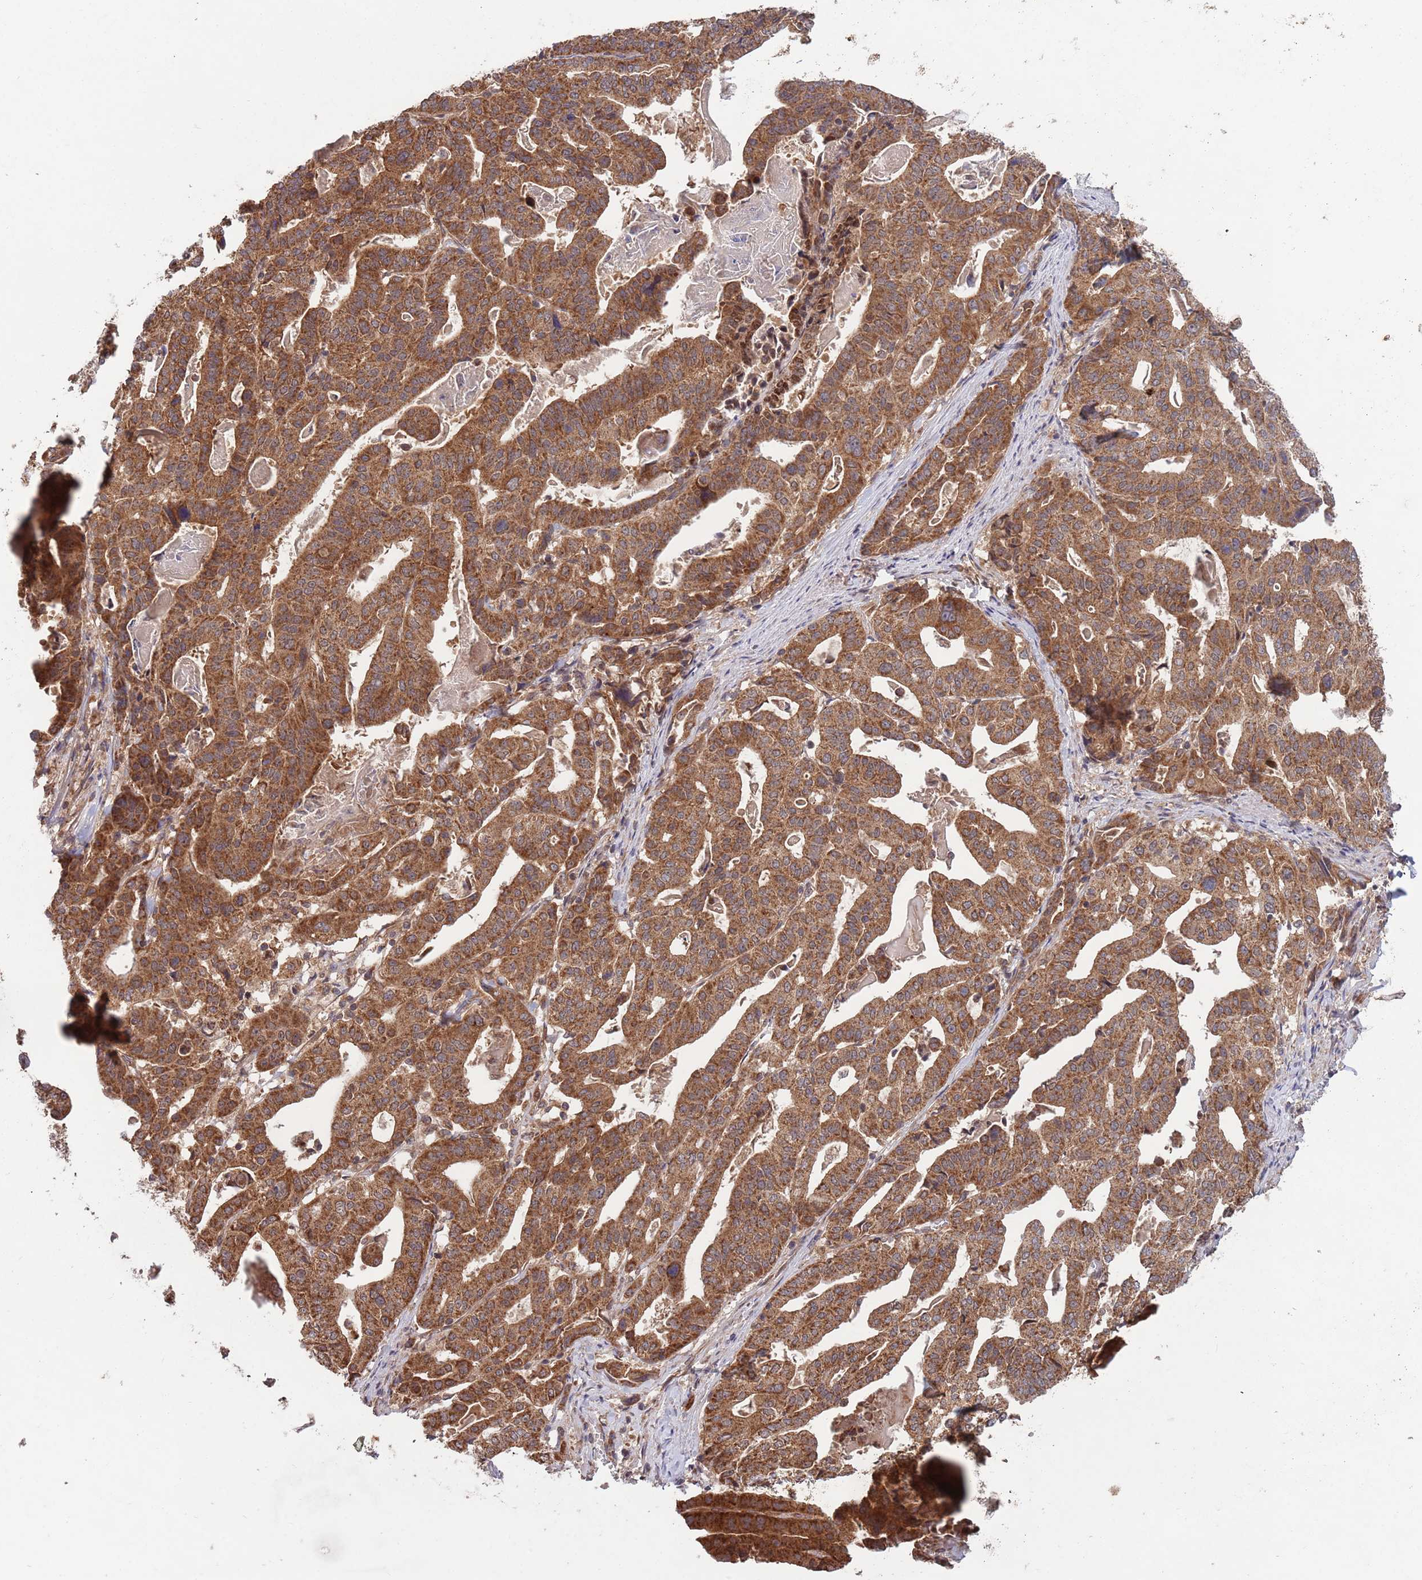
{"staining": {"intensity": "strong", "quantity": ">75%", "location": "cytoplasmic/membranous"}, "tissue": "stomach cancer", "cell_type": "Tumor cells", "image_type": "cancer", "snomed": [{"axis": "morphology", "description": "Adenocarcinoma, NOS"}, {"axis": "topography", "description": "Stomach"}], "caption": "Stomach adenocarcinoma stained with a brown dye reveals strong cytoplasmic/membranous positive expression in about >75% of tumor cells.", "gene": "MFNG", "patient": {"sex": "male", "age": 48}}